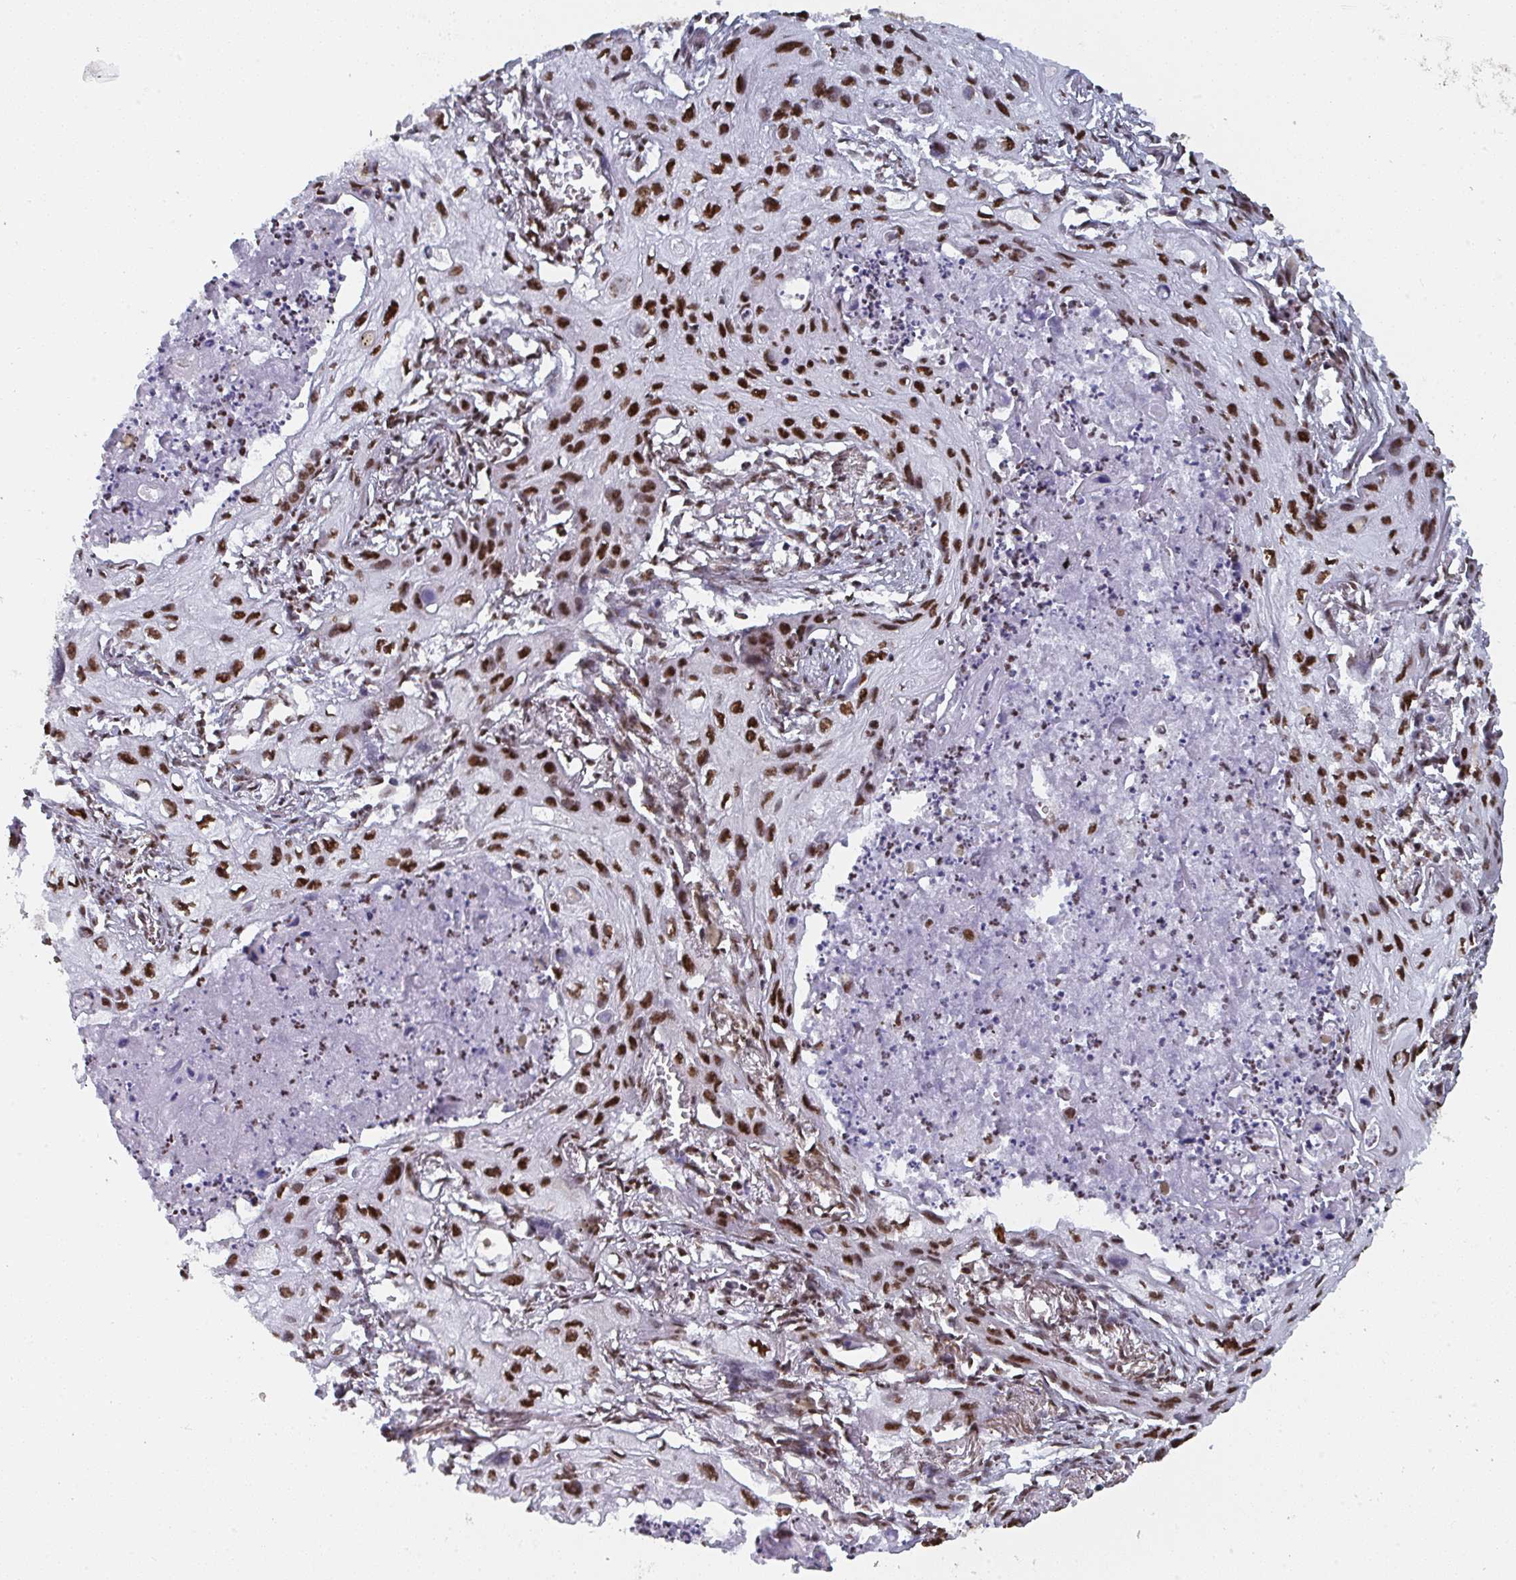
{"staining": {"intensity": "strong", "quantity": ">75%", "location": "nuclear"}, "tissue": "lung cancer", "cell_type": "Tumor cells", "image_type": "cancer", "snomed": [{"axis": "morphology", "description": "Squamous cell carcinoma, NOS"}, {"axis": "topography", "description": "Lung"}], "caption": "A brown stain shows strong nuclear staining of a protein in lung cancer (squamous cell carcinoma) tumor cells.", "gene": "GAR1", "patient": {"sex": "male", "age": 71}}